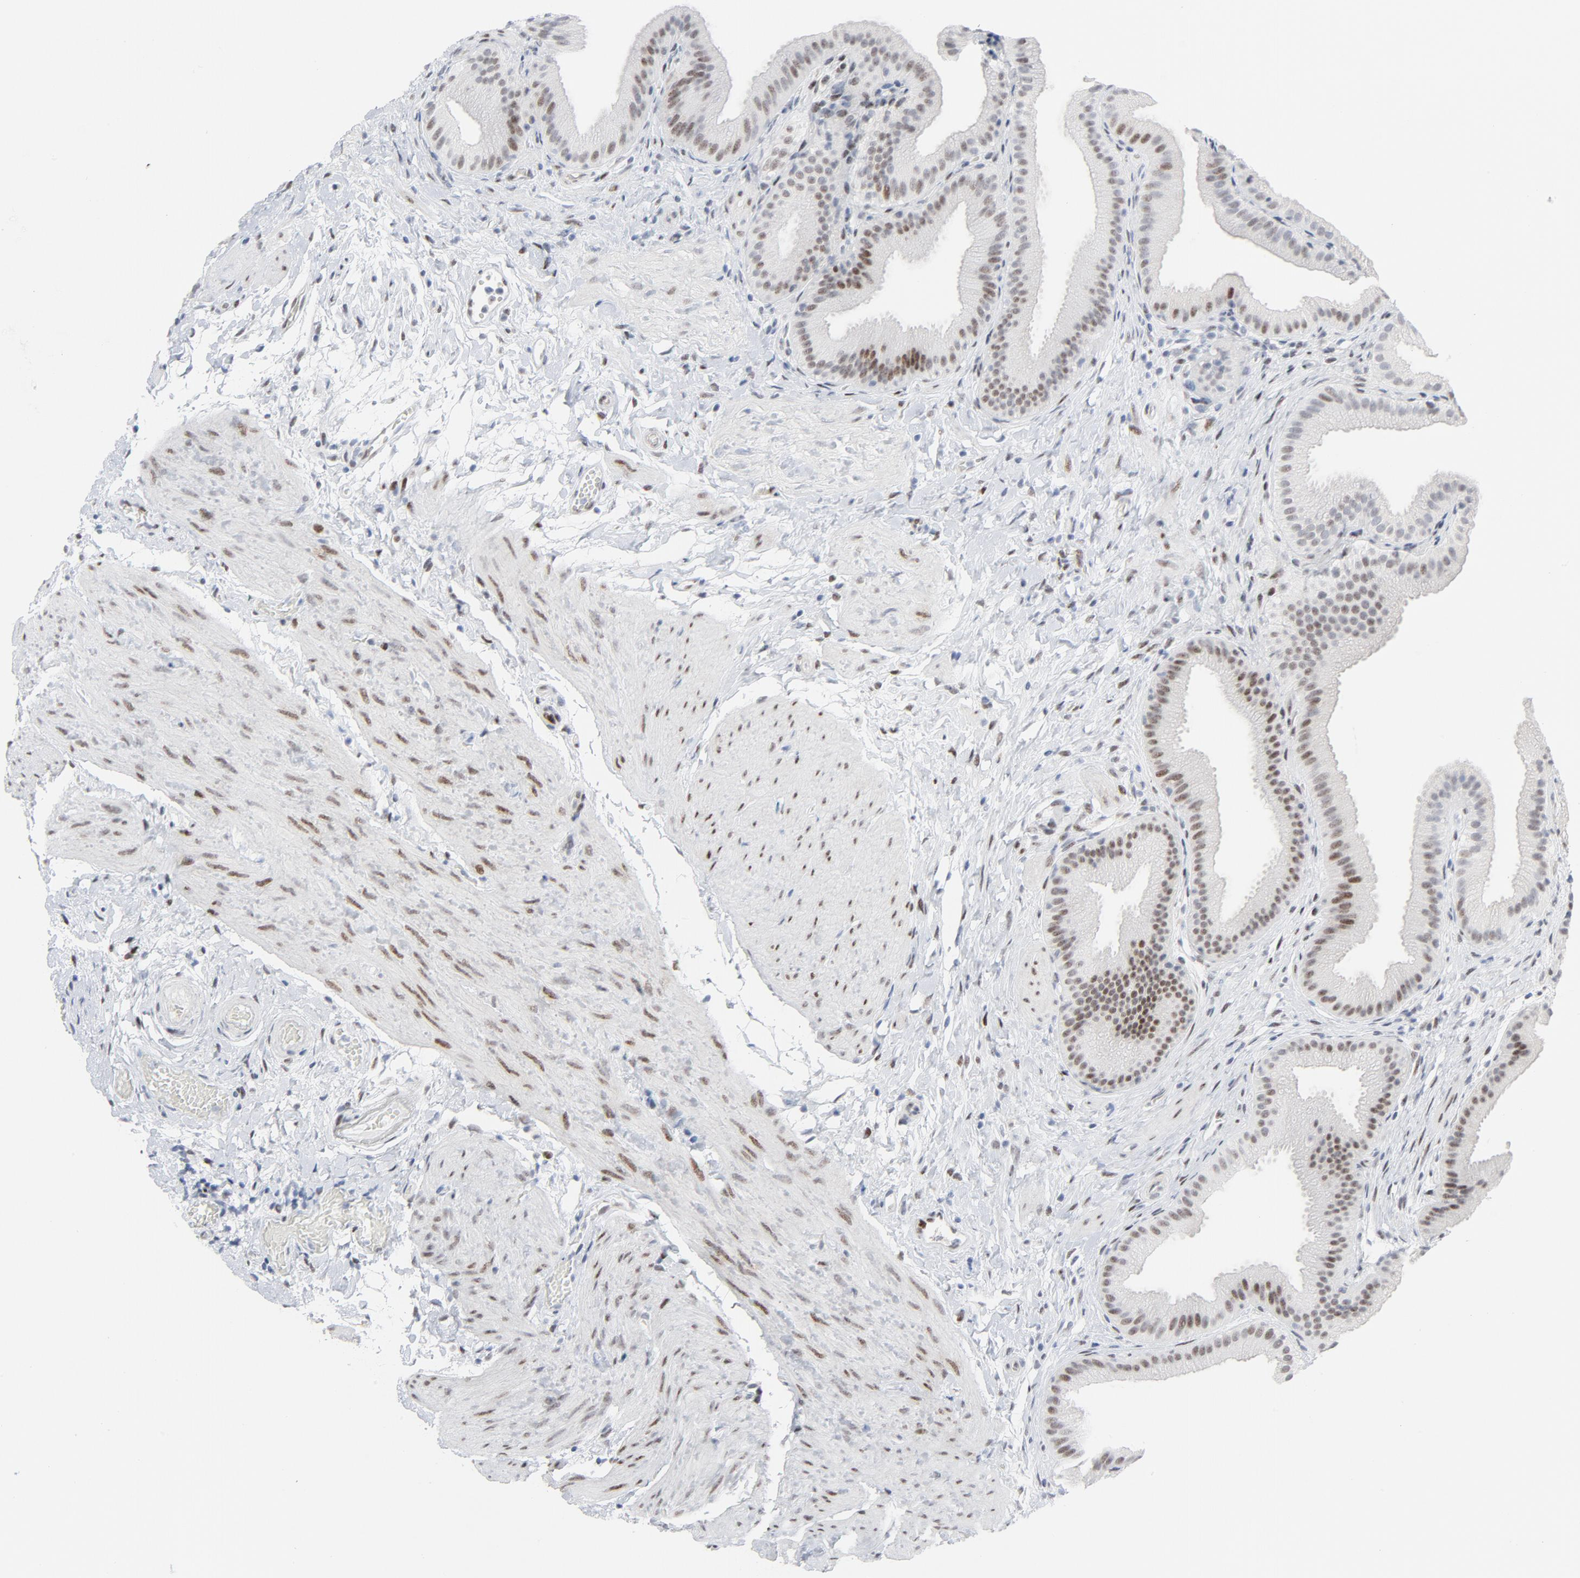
{"staining": {"intensity": "moderate", "quantity": ">75%", "location": "nuclear"}, "tissue": "gallbladder", "cell_type": "Glandular cells", "image_type": "normal", "snomed": [{"axis": "morphology", "description": "Normal tissue, NOS"}, {"axis": "topography", "description": "Gallbladder"}], "caption": "Immunohistochemistry (IHC) staining of unremarkable gallbladder, which displays medium levels of moderate nuclear staining in approximately >75% of glandular cells indicating moderate nuclear protein positivity. The staining was performed using DAB (3,3'-diaminobenzidine) (brown) for protein detection and nuclei were counterstained in hematoxylin (blue).", "gene": "HSF1", "patient": {"sex": "female", "age": 63}}